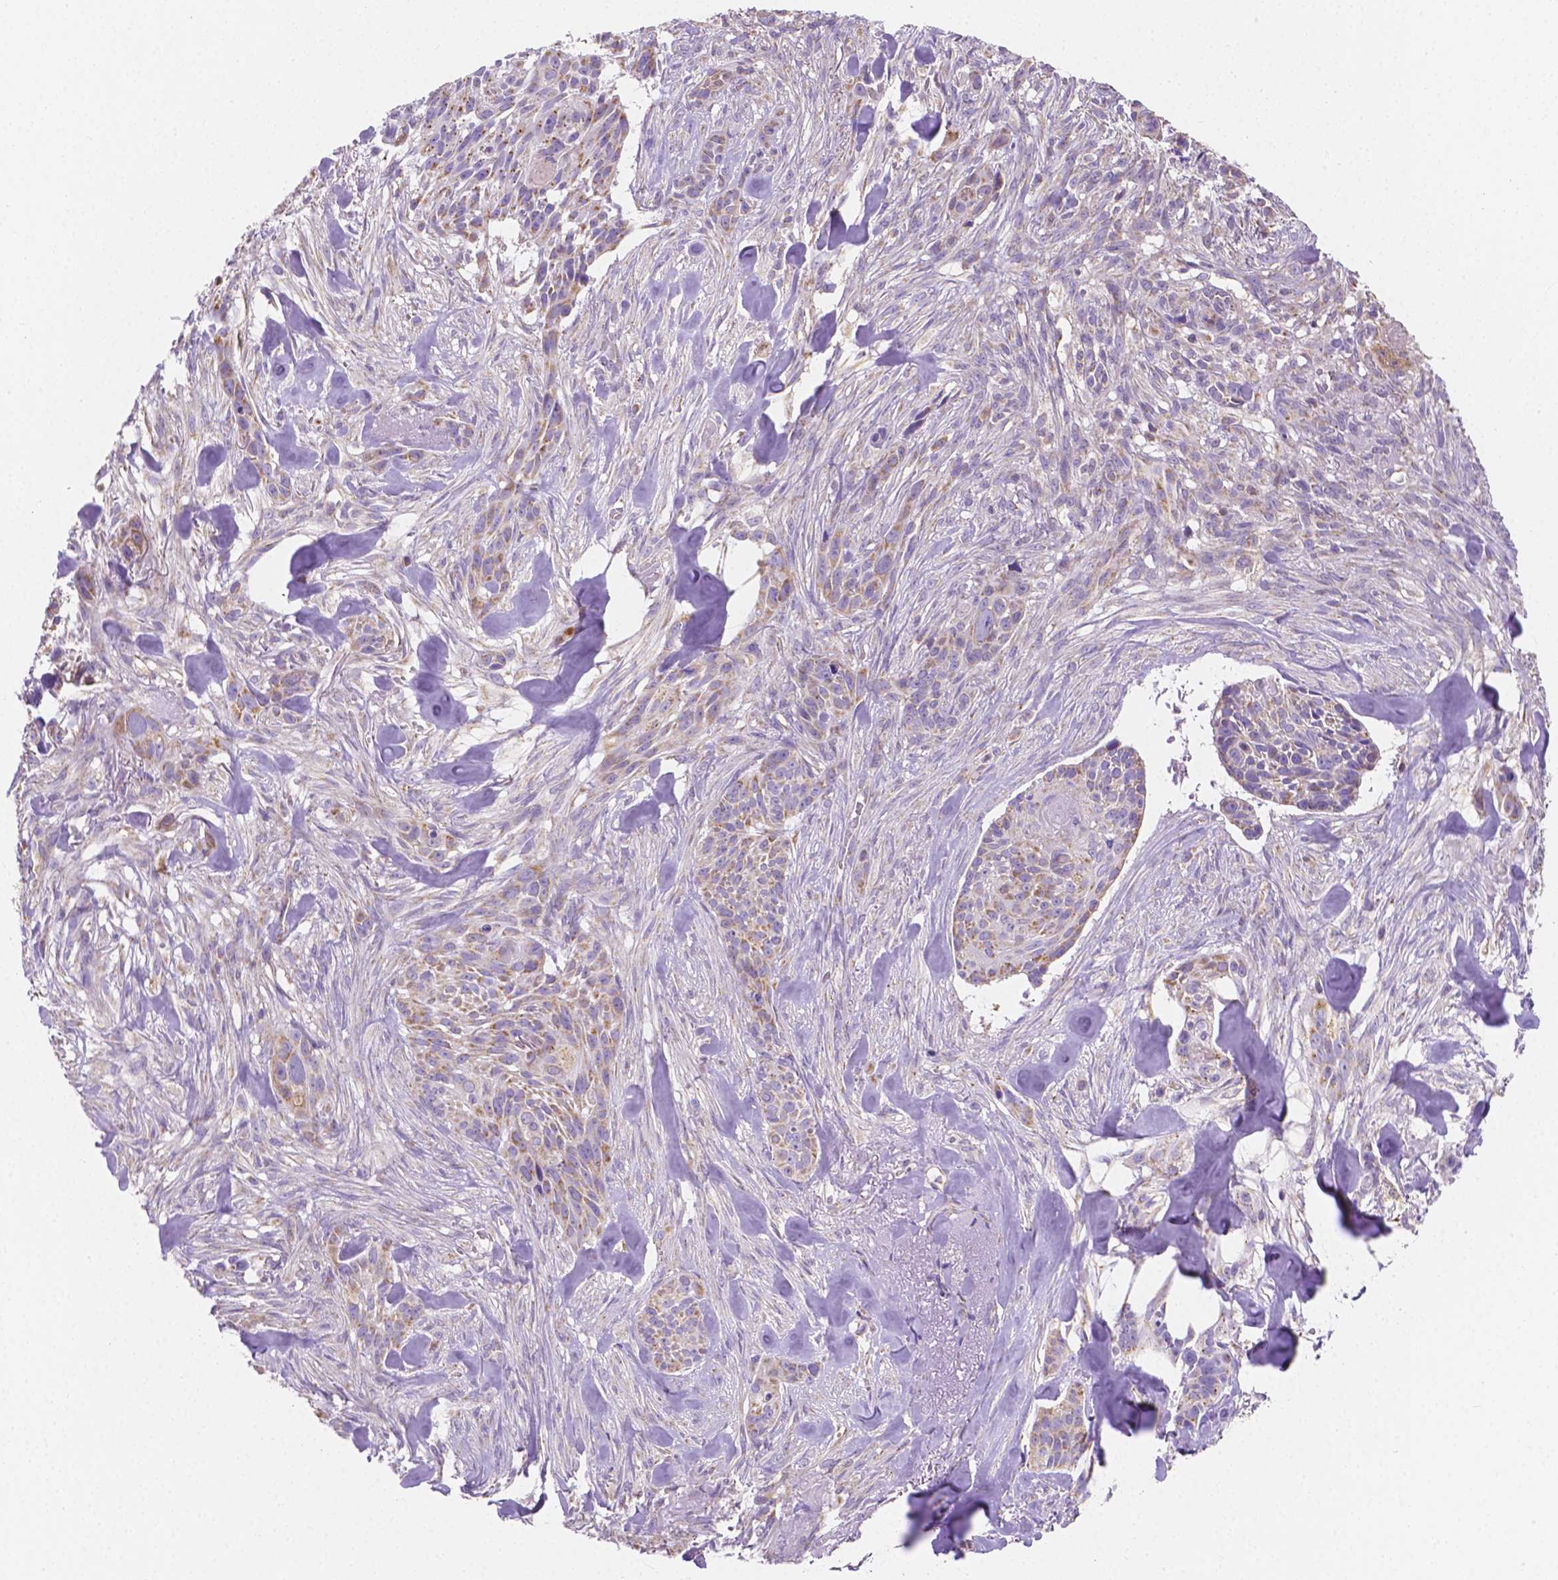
{"staining": {"intensity": "weak", "quantity": "25%-75%", "location": "cytoplasmic/membranous"}, "tissue": "skin cancer", "cell_type": "Tumor cells", "image_type": "cancer", "snomed": [{"axis": "morphology", "description": "Basal cell carcinoma"}, {"axis": "topography", "description": "Skin"}], "caption": "Human skin cancer stained with a brown dye shows weak cytoplasmic/membranous positive expression in about 25%-75% of tumor cells.", "gene": "SGTB", "patient": {"sex": "male", "age": 87}}